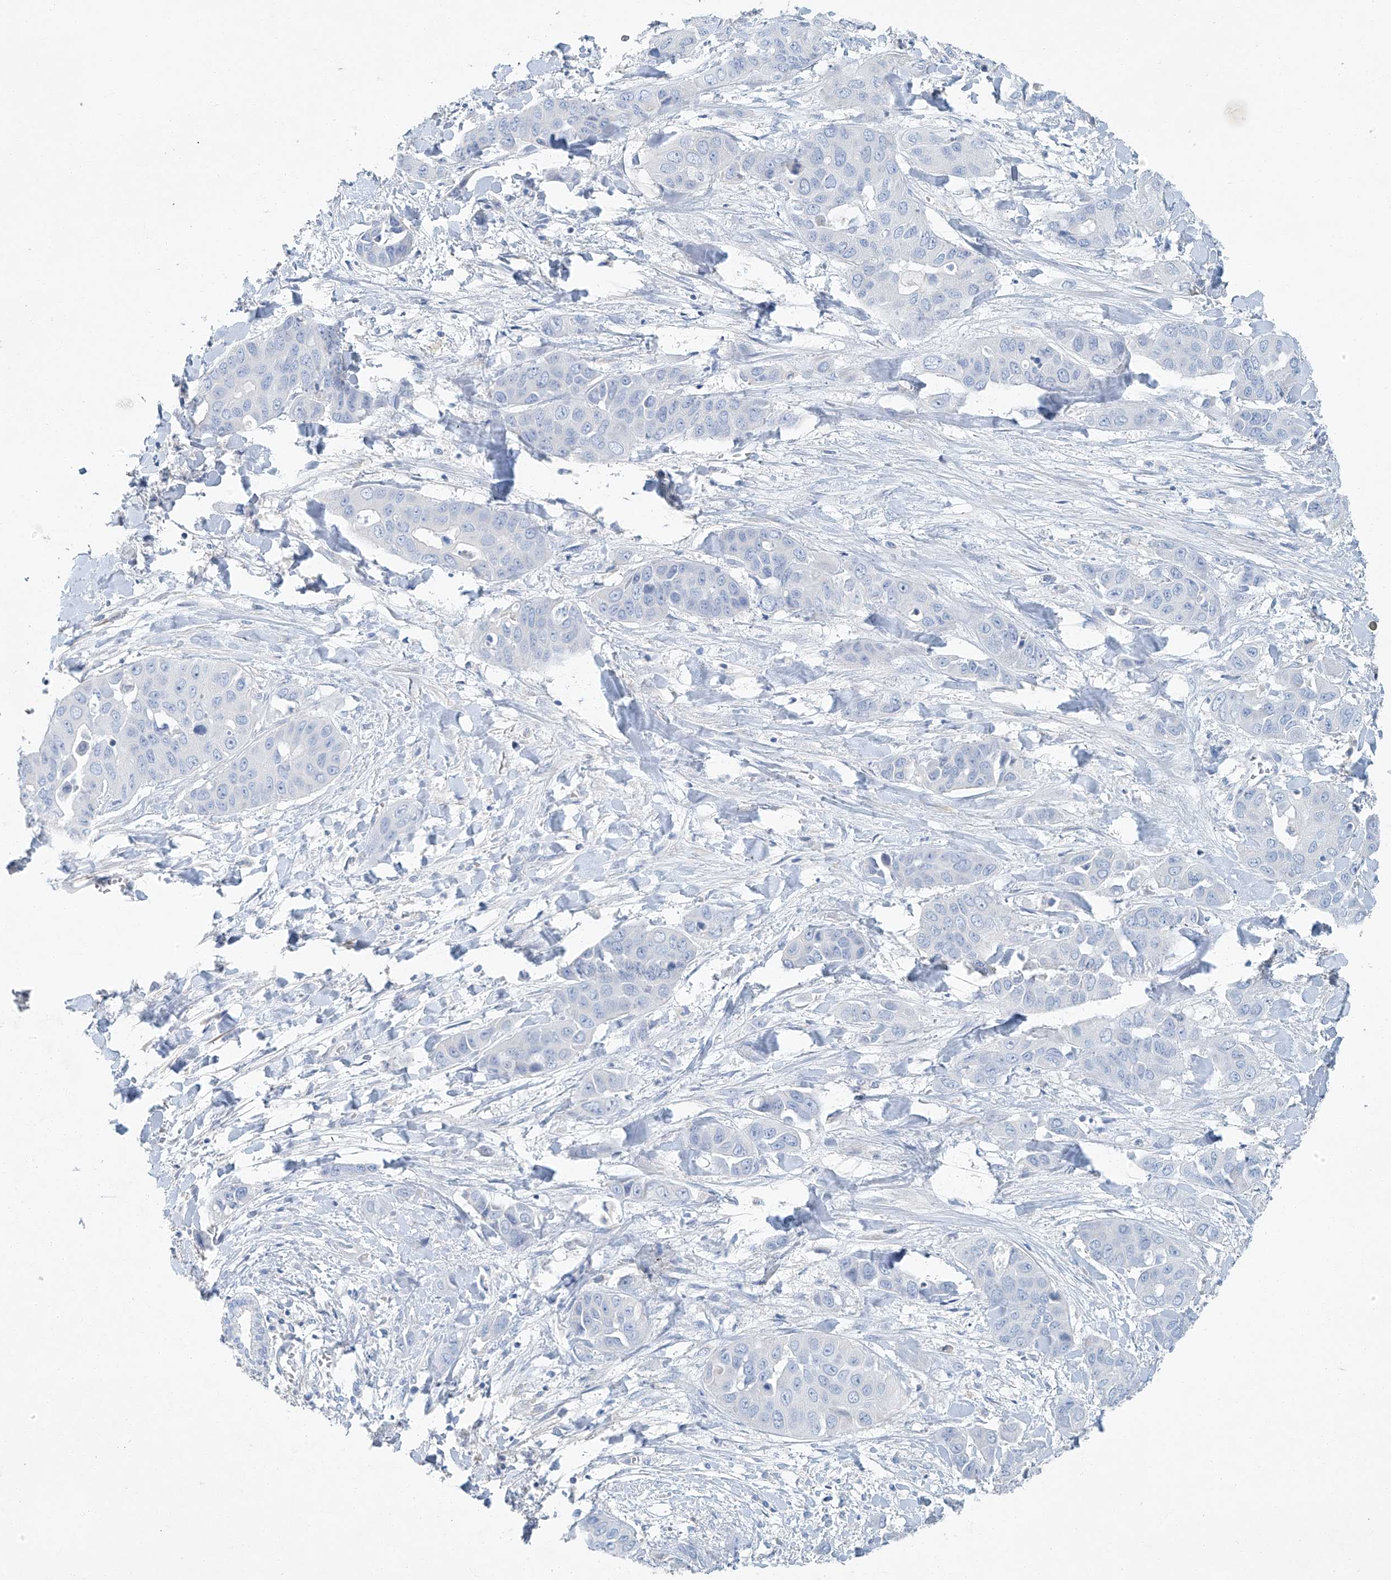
{"staining": {"intensity": "negative", "quantity": "none", "location": "none"}, "tissue": "liver cancer", "cell_type": "Tumor cells", "image_type": "cancer", "snomed": [{"axis": "morphology", "description": "Cholangiocarcinoma"}, {"axis": "topography", "description": "Liver"}], "caption": "Tumor cells show no significant staining in liver cancer.", "gene": "C1orf87", "patient": {"sex": "female", "age": 52}}